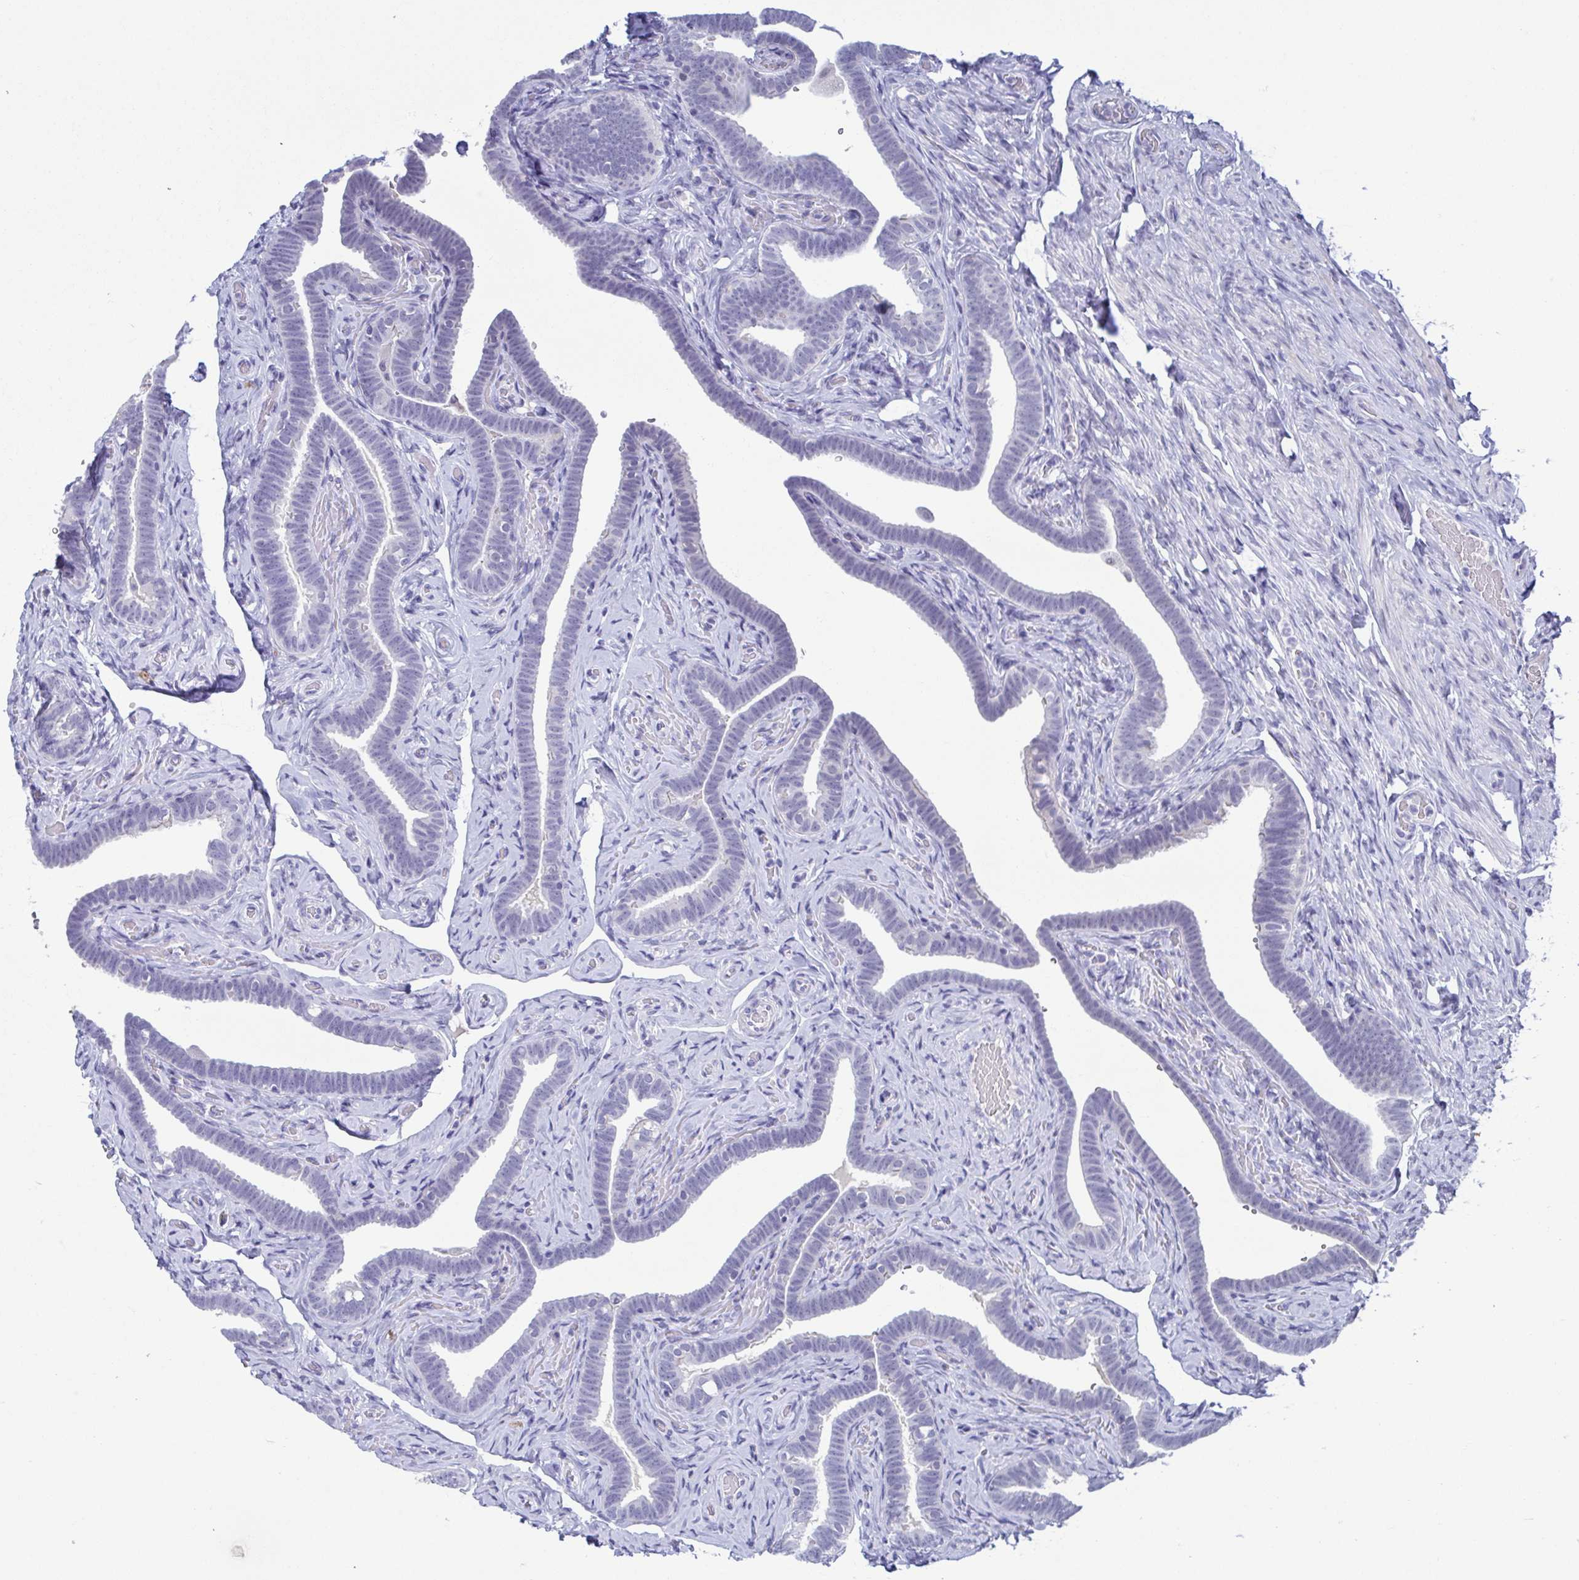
{"staining": {"intensity": "negative", "quantity": "none", "location": "none"}, "tissue": "fallopian tube", "cell_type": "Glandular cells", "image_type": "normal", "snomed": [{"axis": "morphology", "description": "Normal tissue, NOS"}, {"axis": "topography", "description": "Fallopian tube"}], "caption": "Histopathology image shows no significant protein expression in glandular cells of benign fallopian tube.", "gene": "PERM1", "patient": {"sex": "female", "age": 69}}